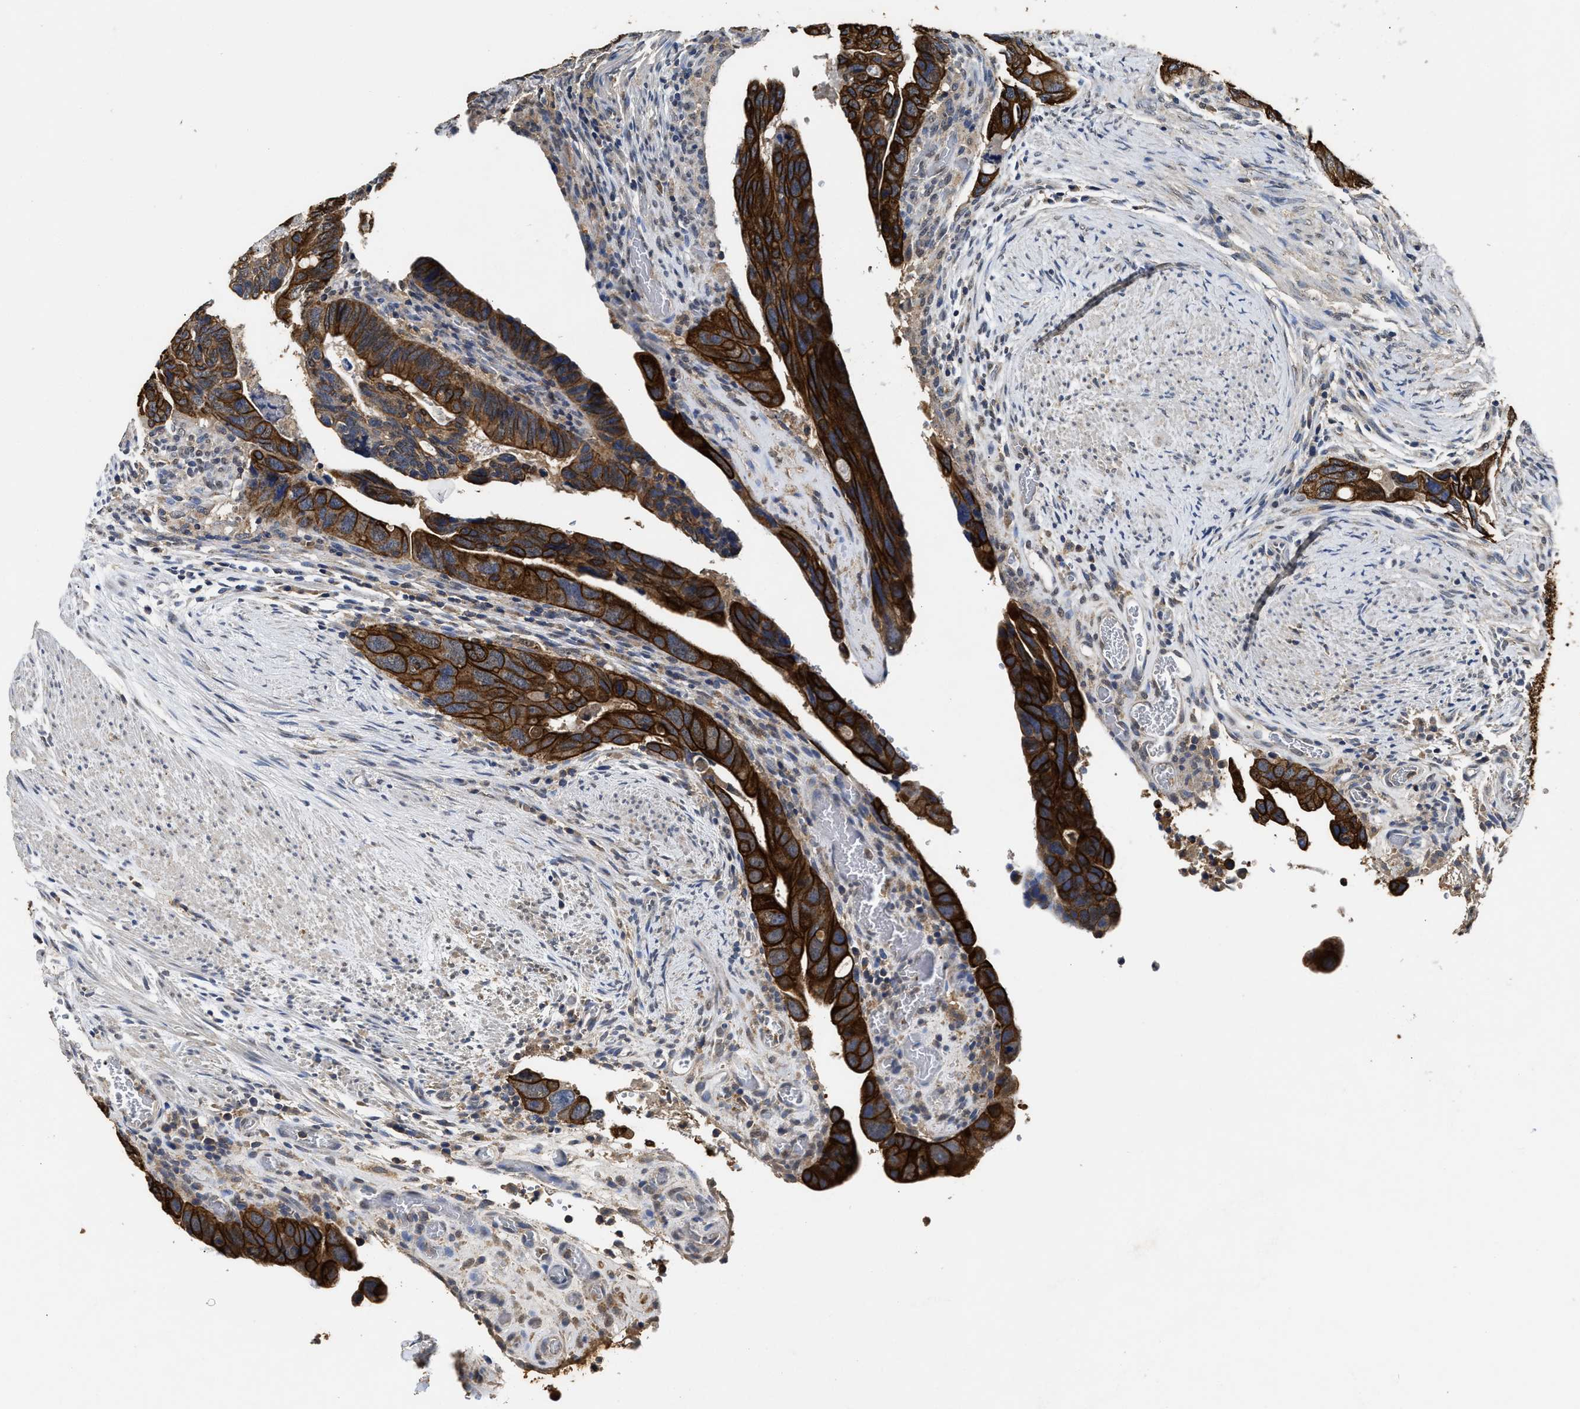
{"staining": {"intensity": "strong", "quantity": ">75%", "location": "cytoplasmic/membranous"}, "tissue": "colorectal cancer", "cell_type": "Tumor cells", "image_type": "cancer", "snomed": [{"axis": "morphology", "description": "Adenocarcinoma, NOS"}, {"axis": "topography", "description": "Rectum"}], "caption": "Colorectal cancer stained with immunohistochemistry (IHC) shows strong cytoplasmic/membranous staining in approximately >75% of tumor cells.", "gene": "CTNNA1", "patient": {"sex": "male", "age": 53}}